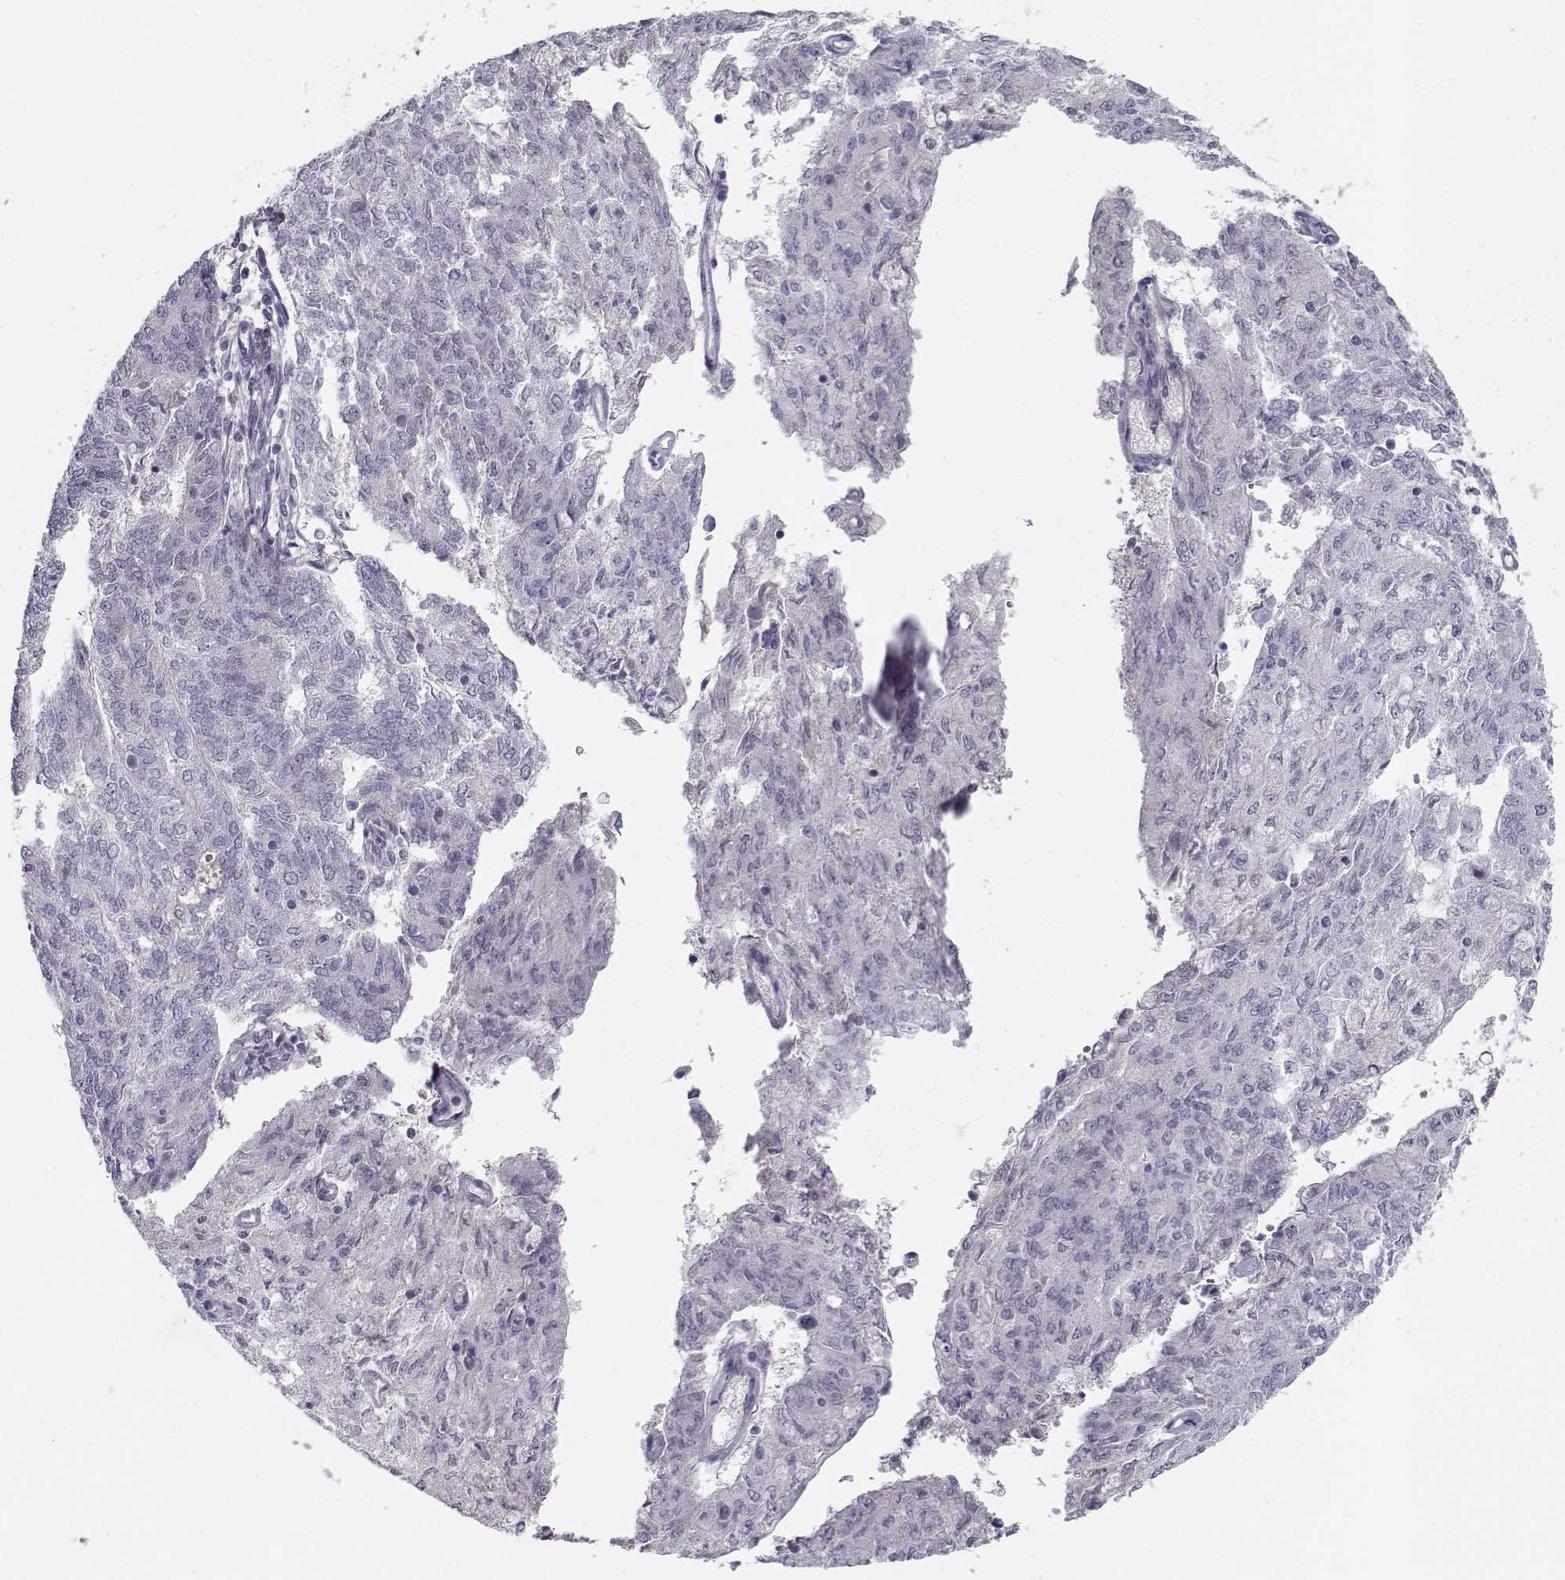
{"staining": {"intensity": "negative", "quantity": "none", "location": "none"}, "tissue": "endometrial cancer", "cell_type": "Tumor cells", "image_type": "cancer", "snomed": [{"axis": "morphology", "description": "Adenocarcinoma, NOS"}, {"axis": "topography", "description": "Endometrium"}], "caption": "There is no significant staining in tumor cells of endometrial adenocarcinoma. (DAB (3,3'-diaminobenzidine) immunohistochemistry, high magnification).", "gene": "C16orf86", "patient": {"sex": "female", "age": 82}}